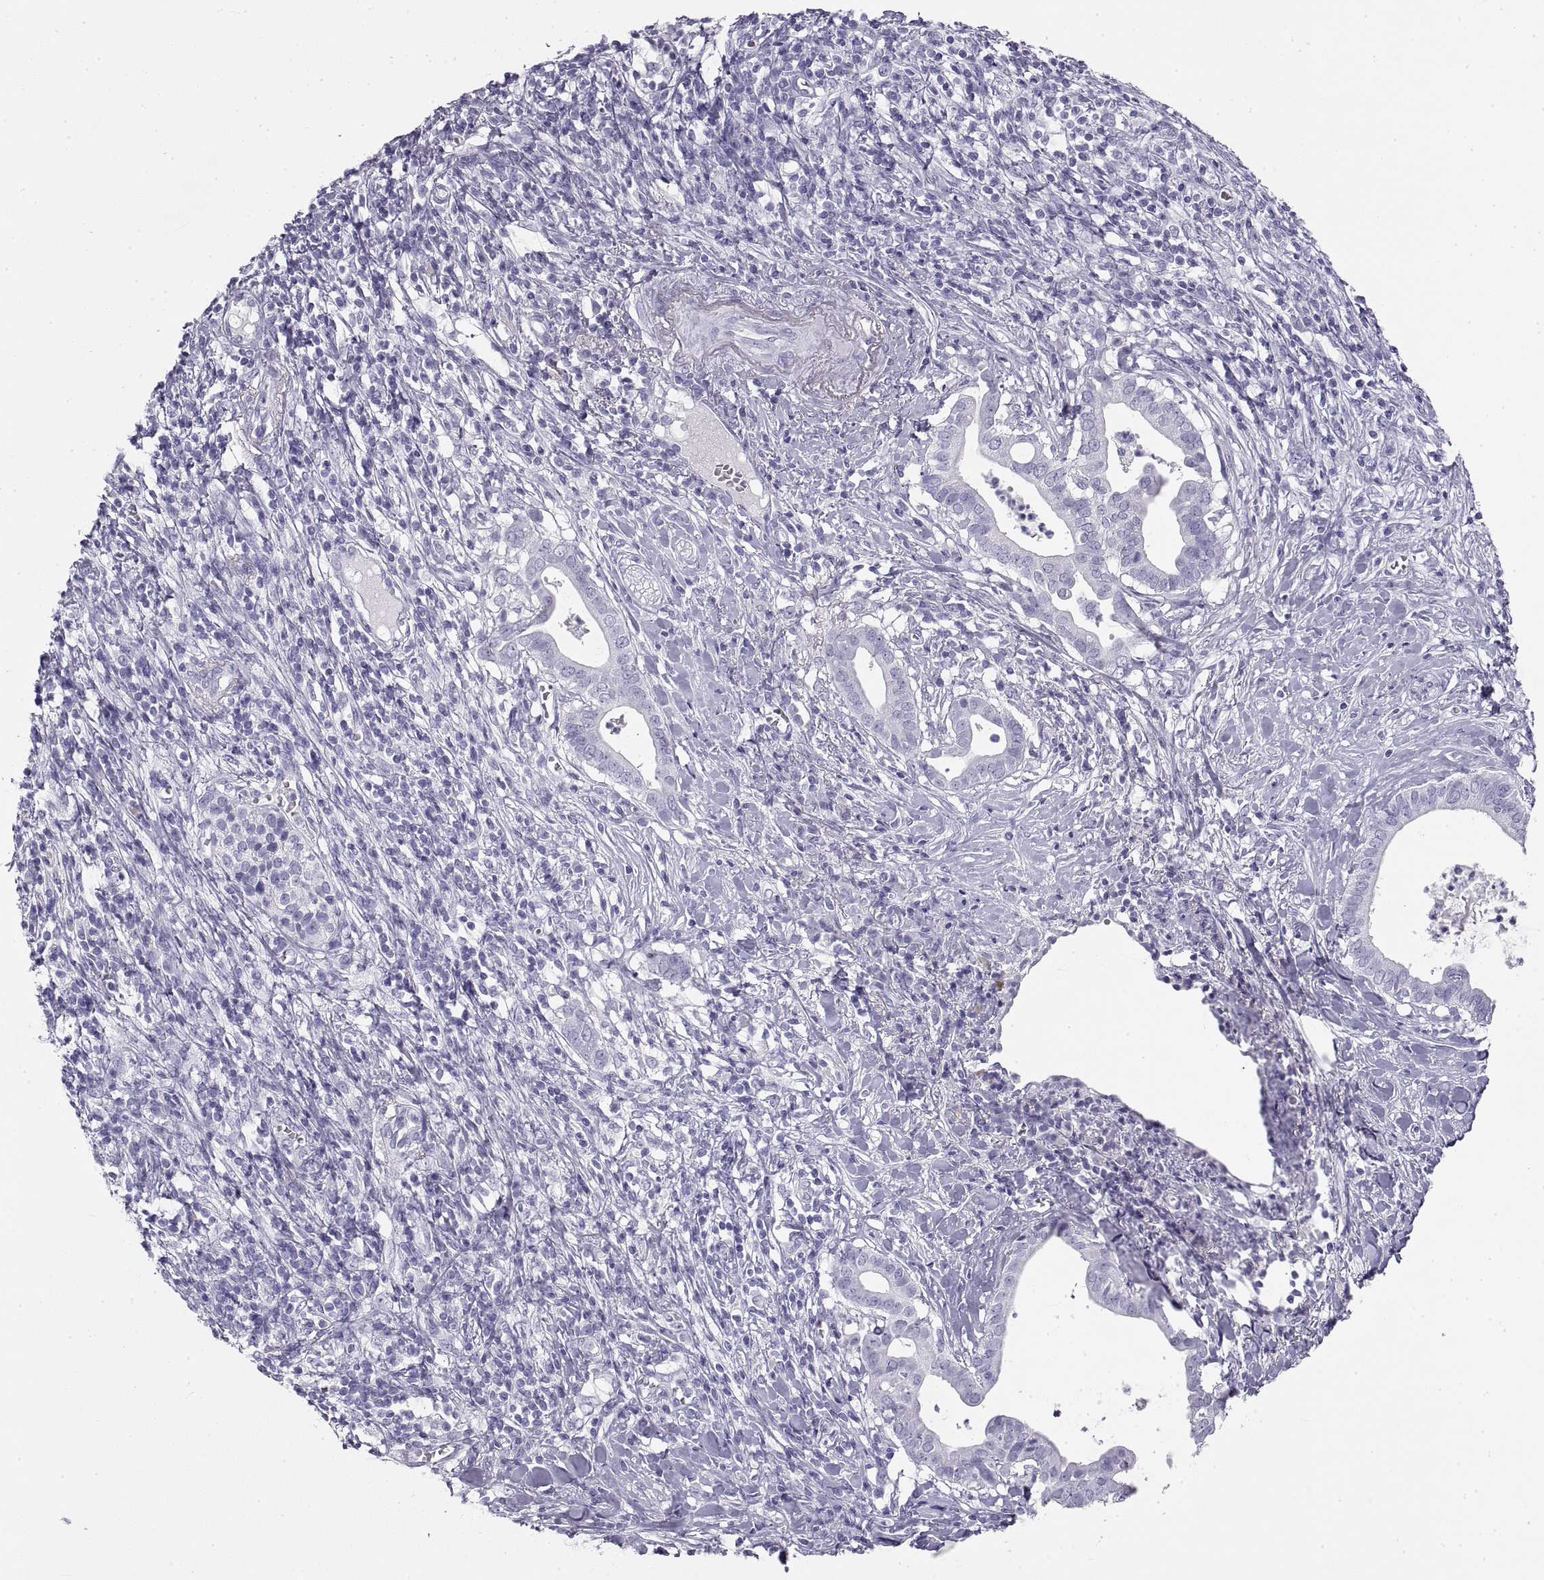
{"staining": {"intensity": "negative", "quantity": "none", "location": "none"}, "tissue": "pancreatic cancer", "cell_type": "Tumor cells", "image_type": "cancer", "snomed": [{"axis": "morphology", "description": "Adenocarcinoma, NOS"}, {"axis": "topography", "description": "Pancreas"}], "caption": "Histopathology image shows no protein staining in tumor cells of pancreatic cancer tissue.", "gene": "RLBP1", "patient": {"sex": "male", "age": 61}}